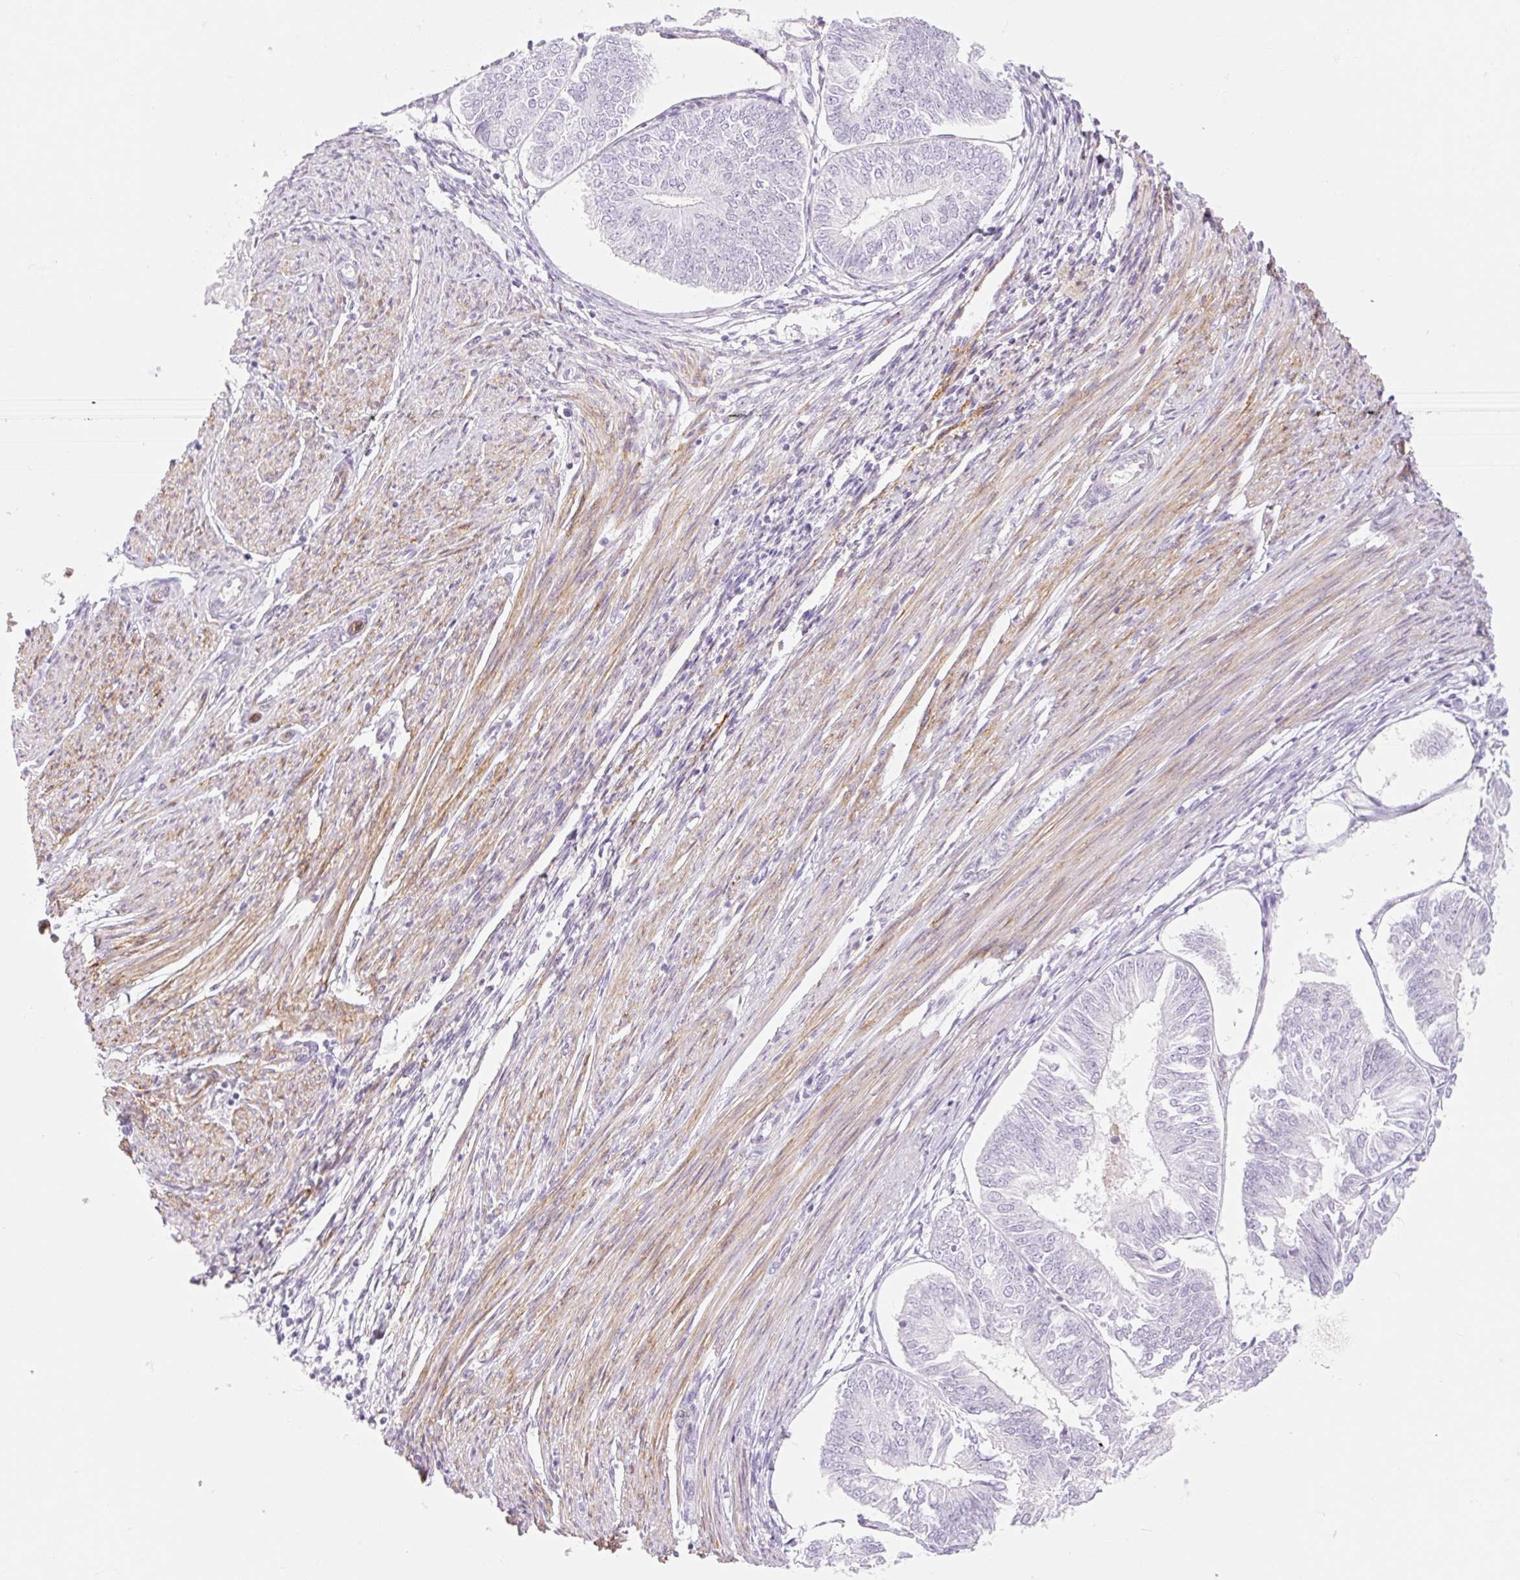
{"staining": {"intensity": "negative", "quantity": "none", "location": "none"}, "tissue": "endometrial cancer", "cell_type": "Tumor cells", "image_type": "cancer", "snomed": [{"axis": "morphology", "description": "Adenocarcinoma, NOS"}, {"axis": "topography", "description": "Endometrium"}], "caption": "Immunohistochemistry histopathology image of neoplastic tissue: endometrial cancer (adenocarcinoma) stained with DAB exhibits no significant protein staining in tumor cells. (IHC, brightfield microscopy, high magnification).", "gene": "TAF1L", "patient": {"sex": "female", "age": 58}}